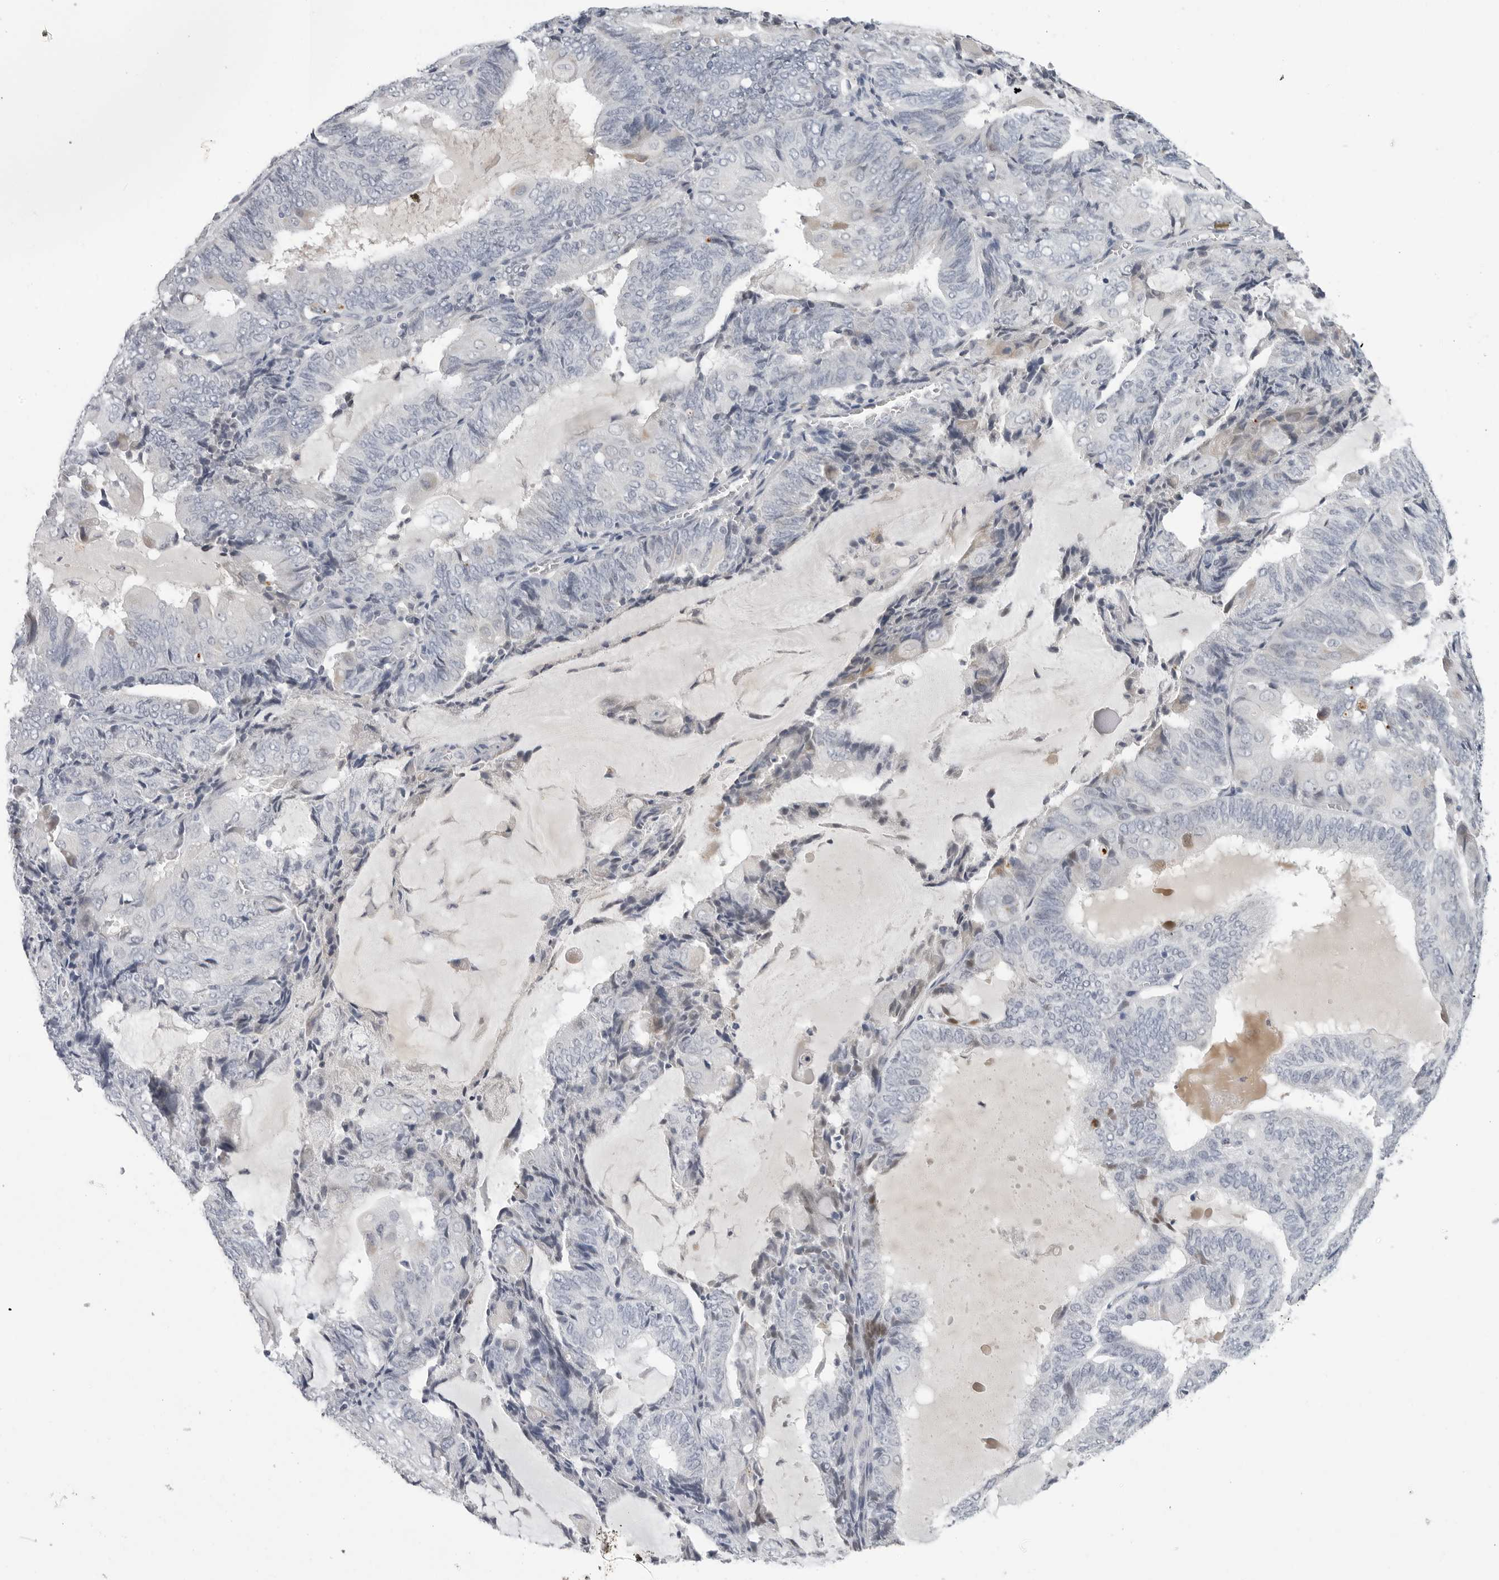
{"staining": {"intensity": "negative", "quantity": "none", "location": "none"}, "tissue": "endometrial cancer", "cell_type": "Tumor cells", "image_type": "cancer", "snomed": [{"axis": "morphology", "description": "Adenocarcinoma, NOS"}, {"axis": "topography", "description": "Endometrium"}], "caption": "A micrograph of human endometrial adenocarcinoma is negative for staining in tumor cells.", "gene": "ZNF502", "patient": {"sex": "female", "age": 81}}